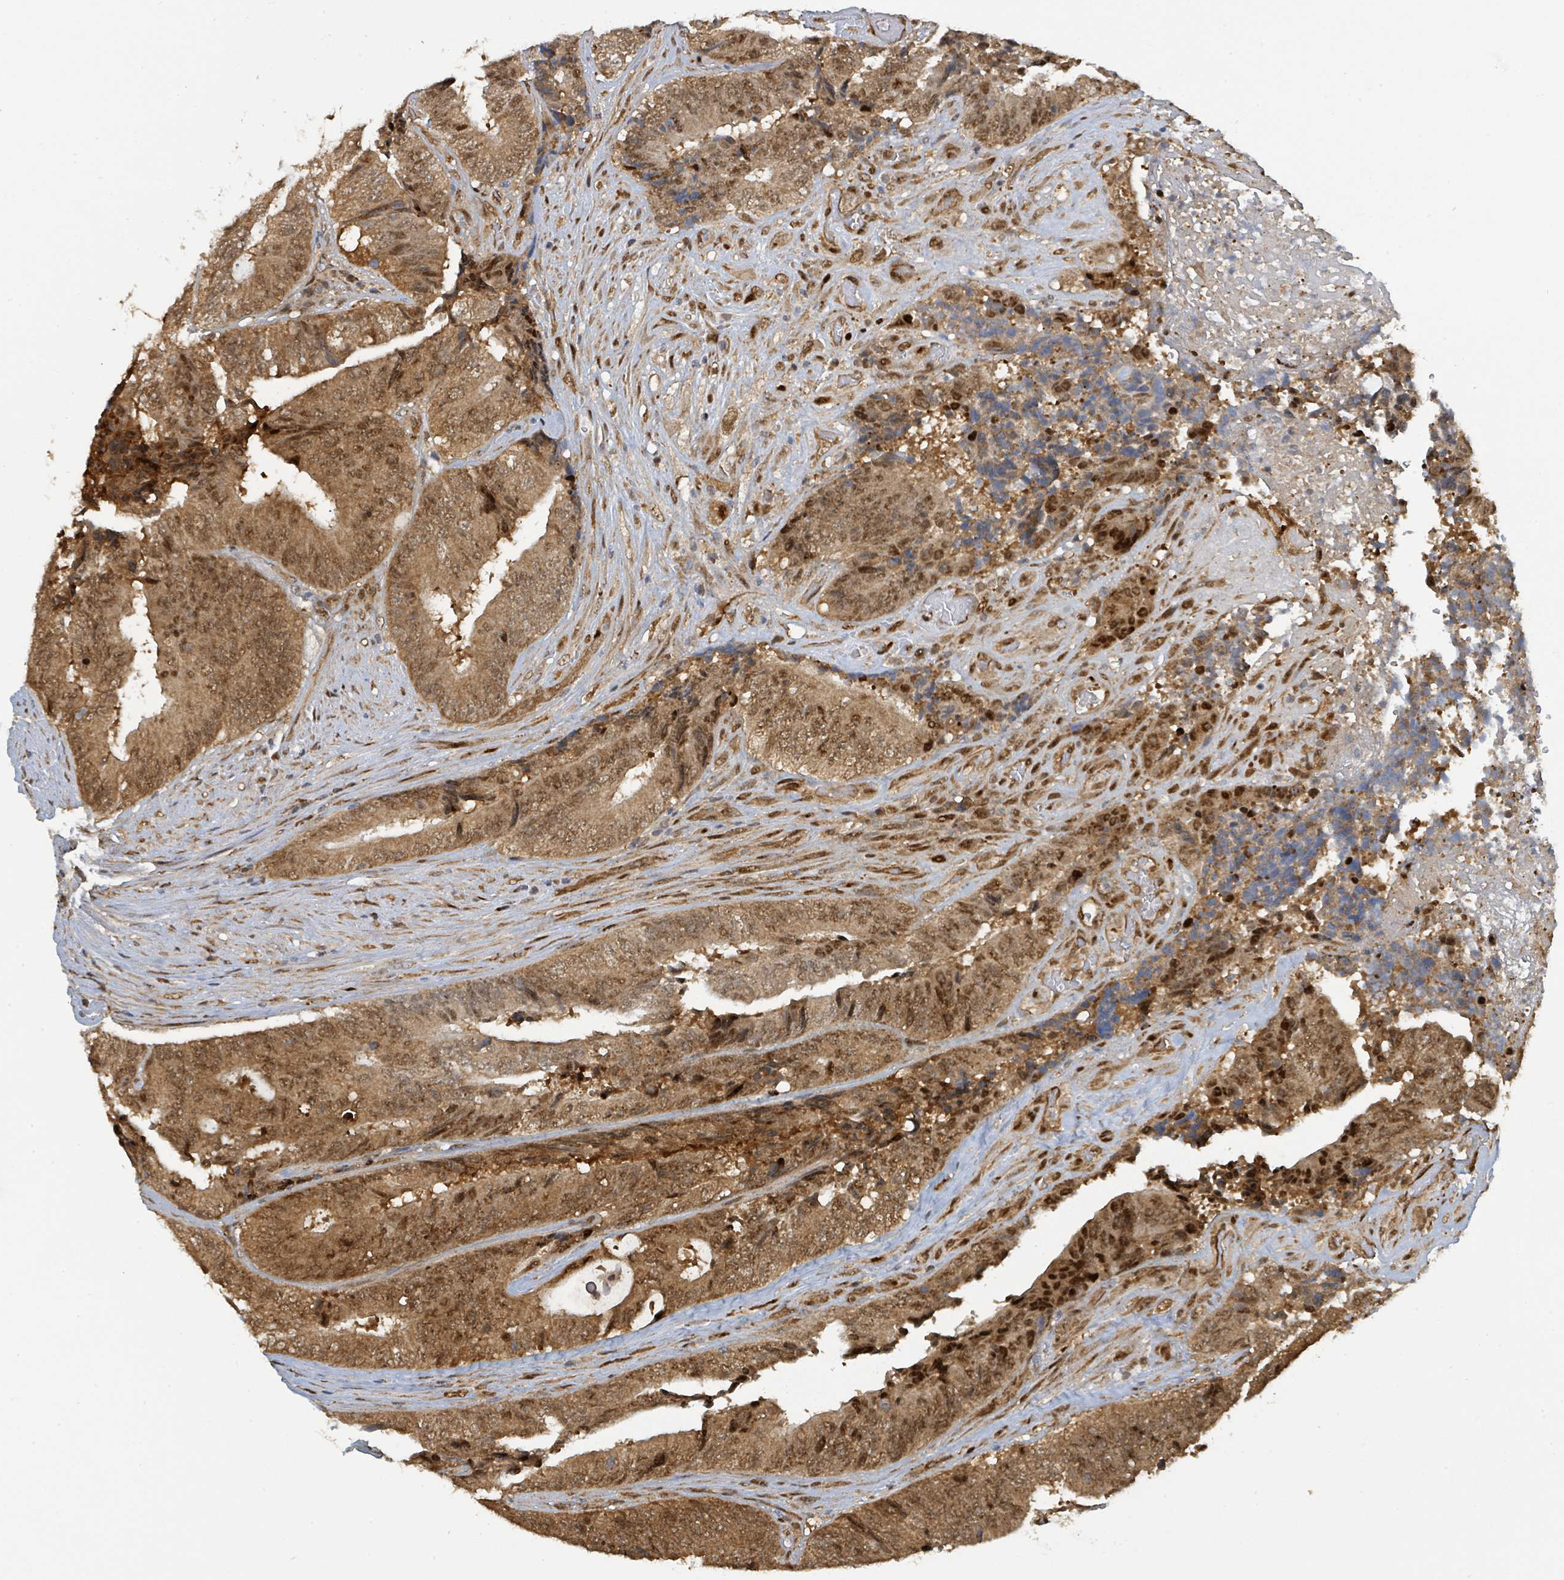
{"staining": {"intensity": "moderate", "quantity": ">75%", "location": "cytoplasmic/membranous,nuclear"}, "tissue": "colorectal cancer", "cell_type": "Tumor cells", "image_type": "cancer", "snomed": [{"axis": "morphology", "description": "Adenocarcinoma, NOS"}, {"axis": "topography", "description": "Rectum"}], "caption": "Tumor cells show medium levels of moderate cytoplasmic/membranous and nuclear staining in about >75% of cells in human colorectal adenocarcinoma.", "gene": "PSMB7", "patient": {"sex": "male", "age": 72}}